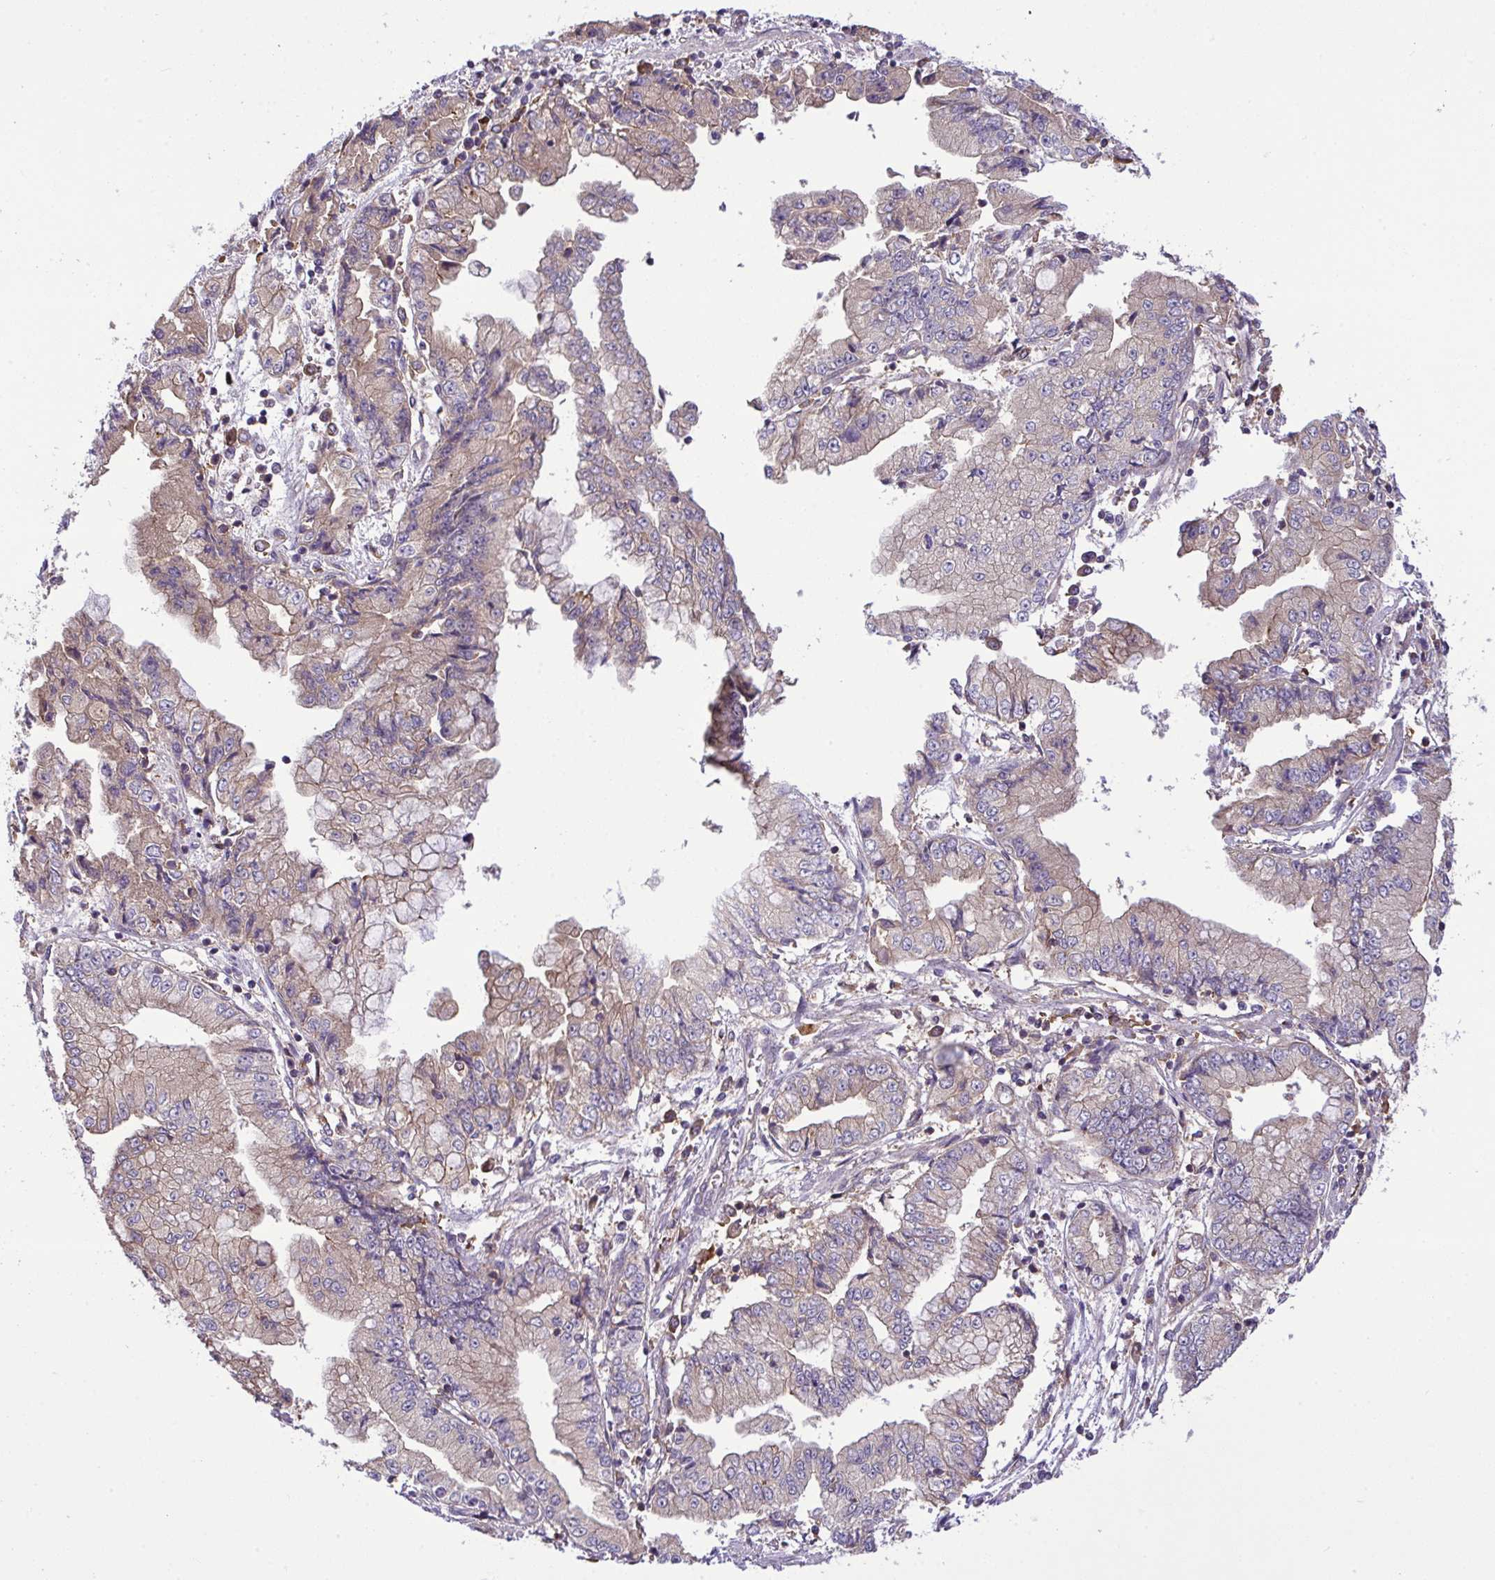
{"staining": {"intensity": "weak", "quantity": "<25%", "location": "cytoplasmic/membranous"}, "tissue": "stomach cancer", "cell_type": "Tumor cells", "image_type": "cancer", "snomed": [{"axis": "morphology", "description": "Adenocarcinoma, NOS"}, {"axis": "topography", "description": "Stomach, upper"}], "caption": "Immunohistochemistry (IHC) micrograph of neoplastic tissue: human stomach cancer stained with DAB shows no significant protein positivity in tumor cells.", "gene": "GRB14", "patient": {"sex": "female", "age": 74}}